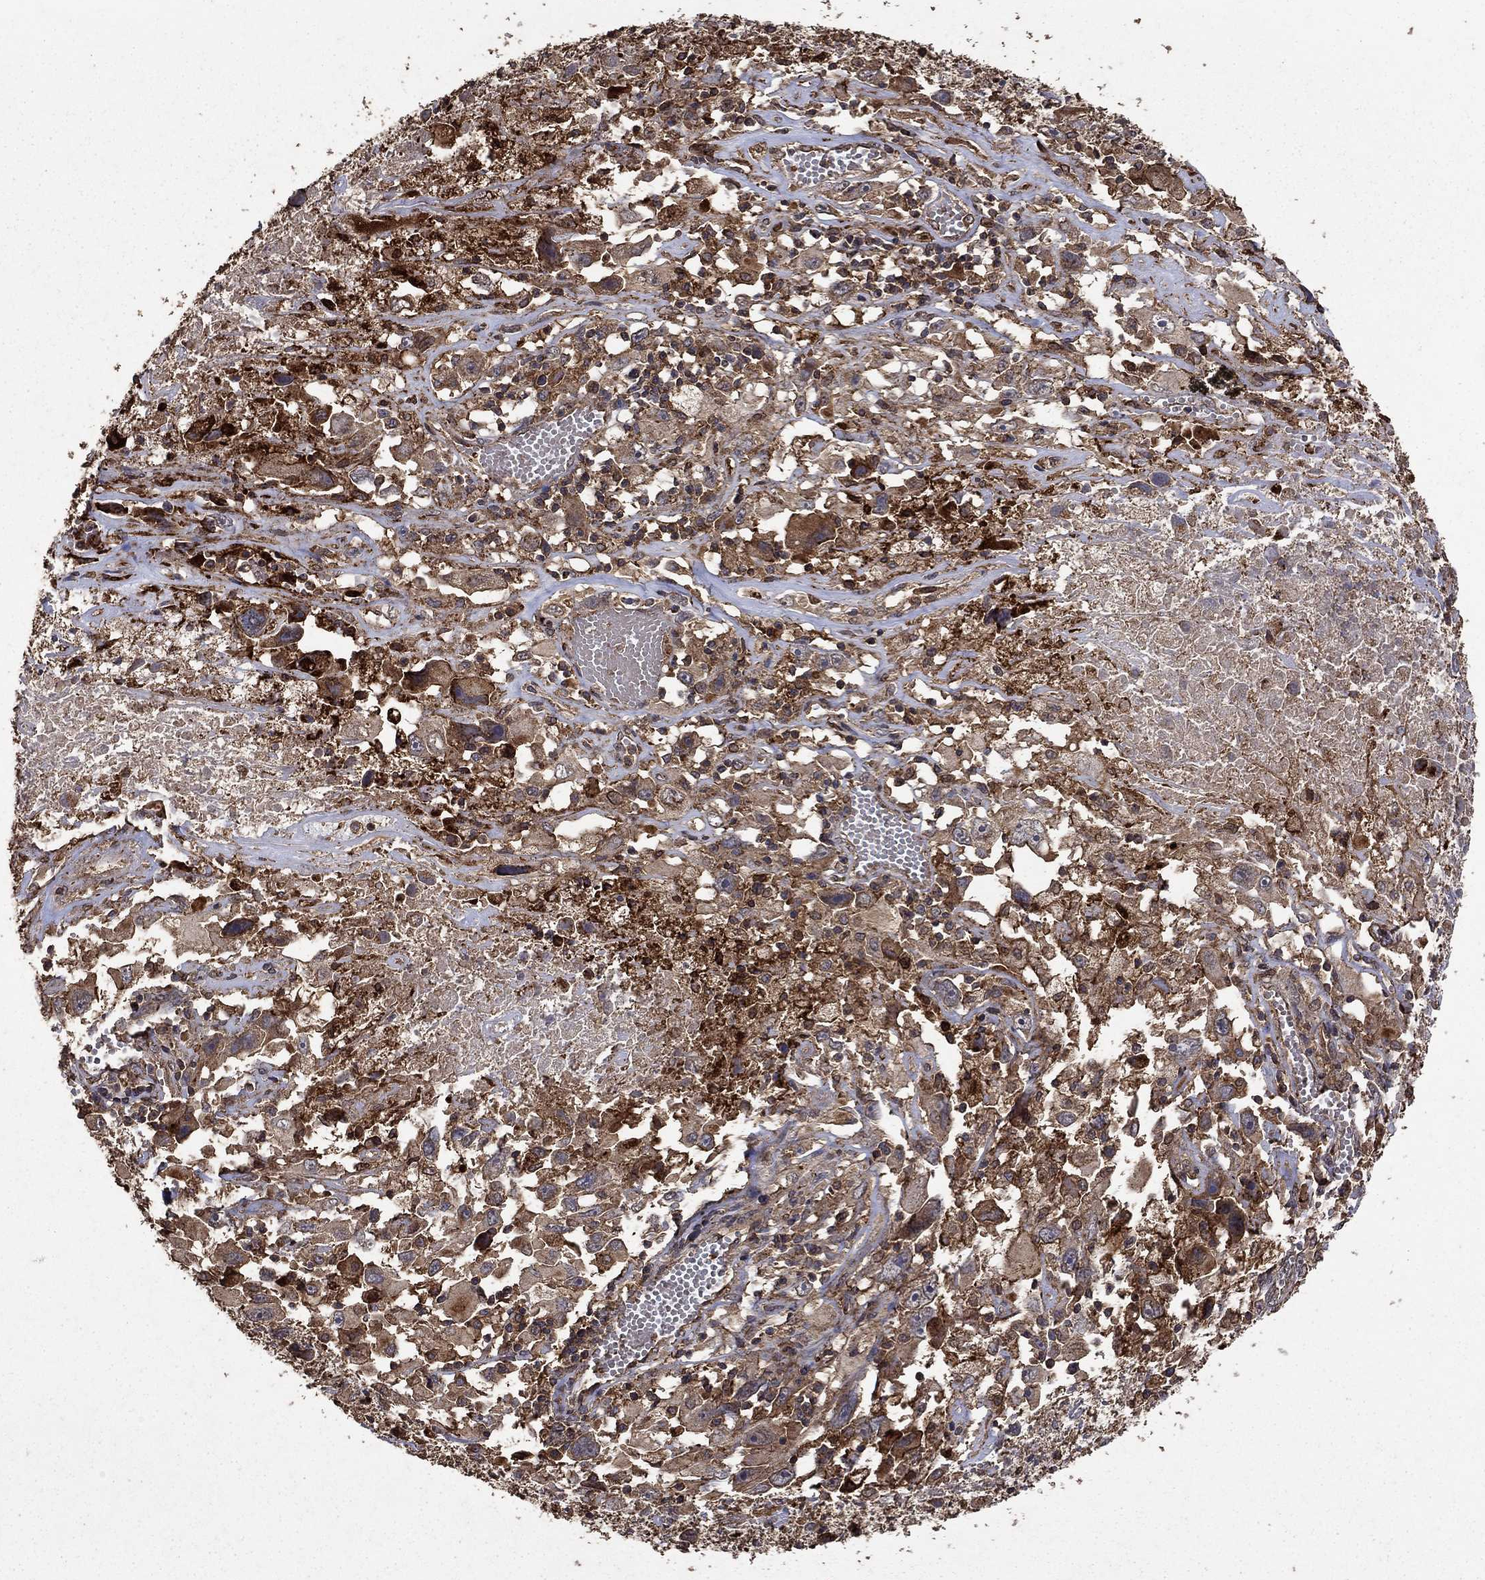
{"staining": {"intensity": "moderate", "quantity": "25%-75%", "location": "cytoplasmic/membranous"}, "tissue": "melanoma", "cell_type": "Tumor cells", "image_type": "cancer", "snomed": [{"axis": "morphology", "description": "Malignant melanoma, Metastatic site"}, {"axis": "topography", "description": "Soft tissue"}], "caption": "Immunohistochemical staining of human melanoma demonstrates medium levels of moderate cytoplasmic/membranous protein positivity in about 25%-75% of tumor cells. Using DAB (3,3'-diaminobenzidine) (brown) and hematoxylin (blue) stains, captured at high magnification using brightfield microscopy.", "gene": "IFRD1", "patient": {"sex": "male", "age": 50}}